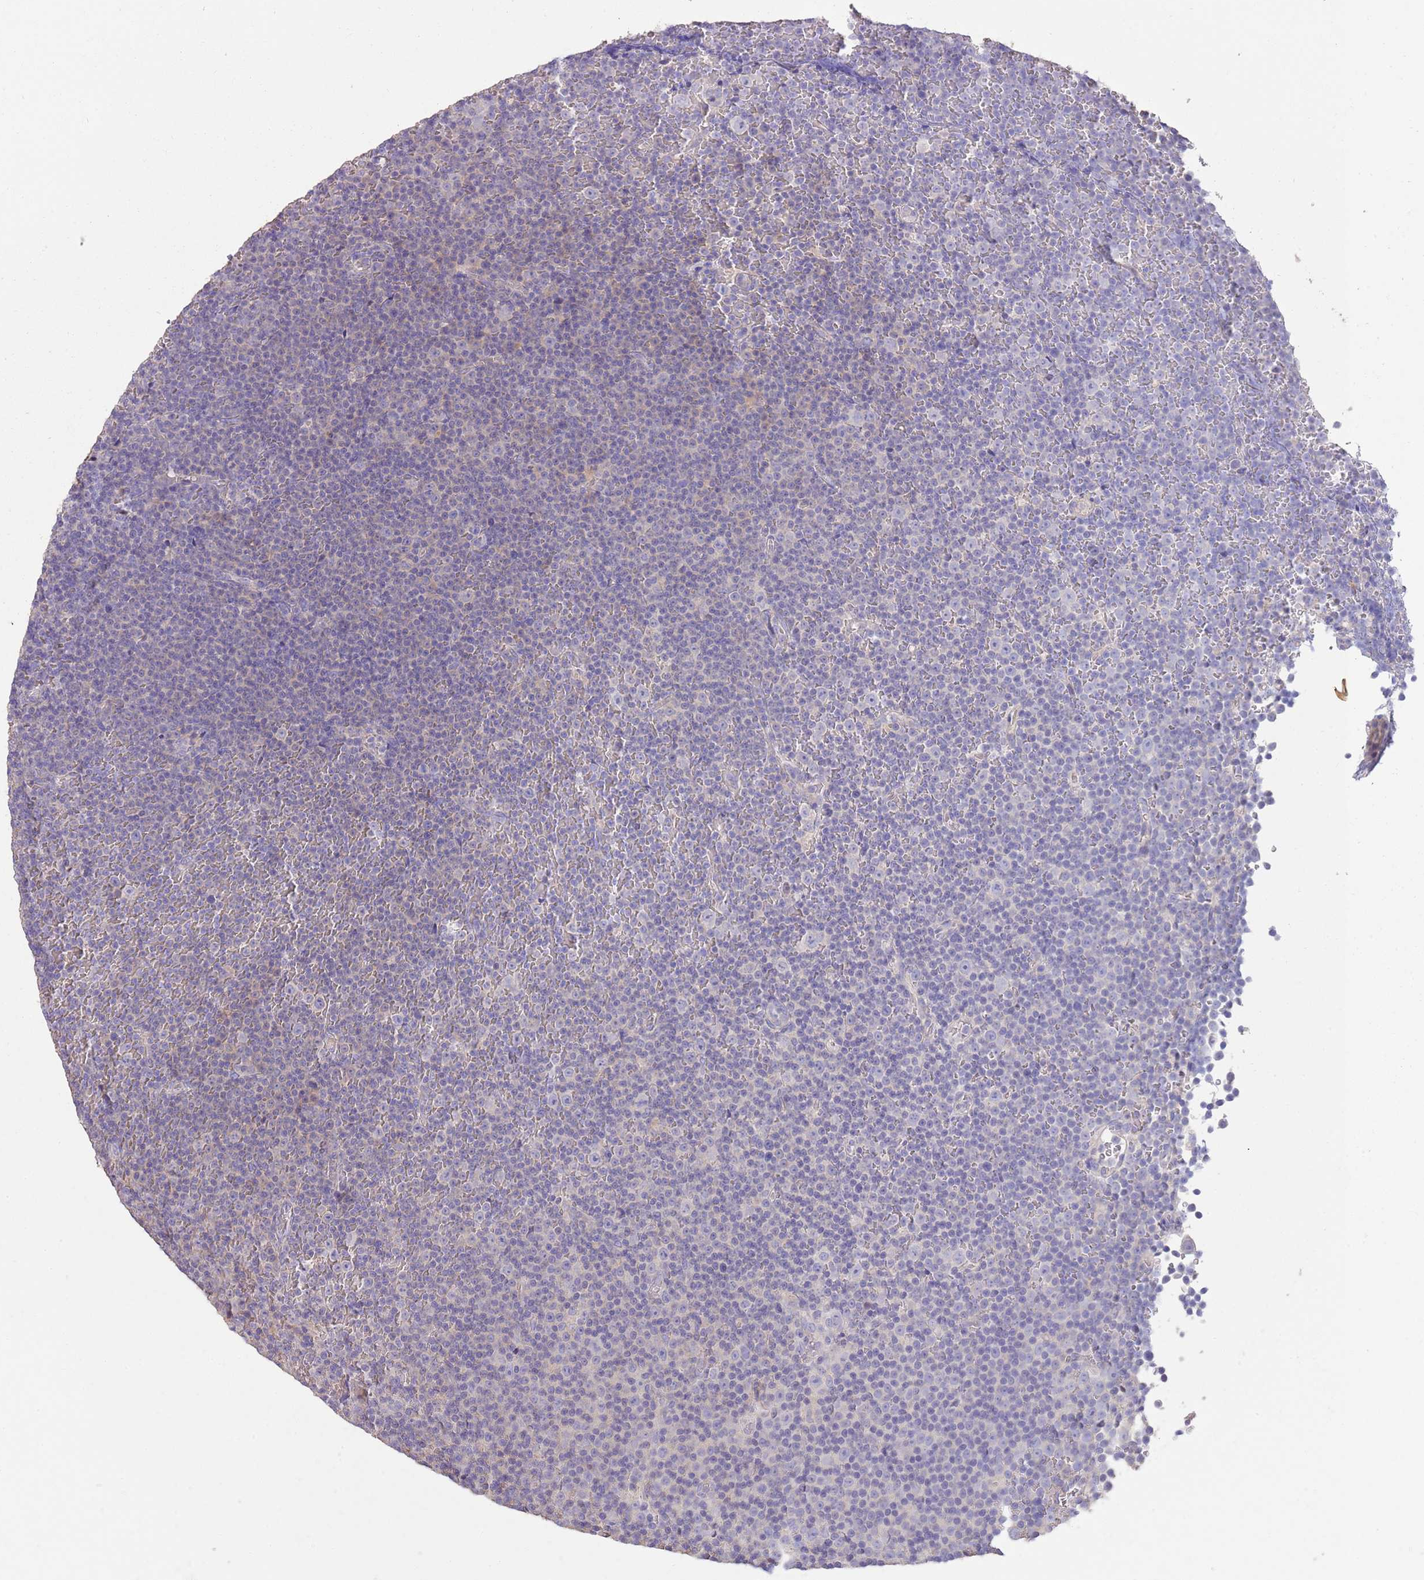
{"staining": {"intensity": "negative", "quantity": "none", "location": "none"}, "tissue": "lymphoma", "cell_type": "Tumor cells", "image_type": "cancer", "snomed": [{"axis": "morphology", "description": "Malignant lymphoma, non-Hodgkin's type, Low grade"}, {"axis": "topography", "description": "Lymph node"}], "caption": "Micrograph shows no protein positivity in tumor cells of low-grade malignant lymphoma, non-Hodgkin's type tissue.", "gene": "SFTPA1", "patient": {"sex": "female", "age": 67}}